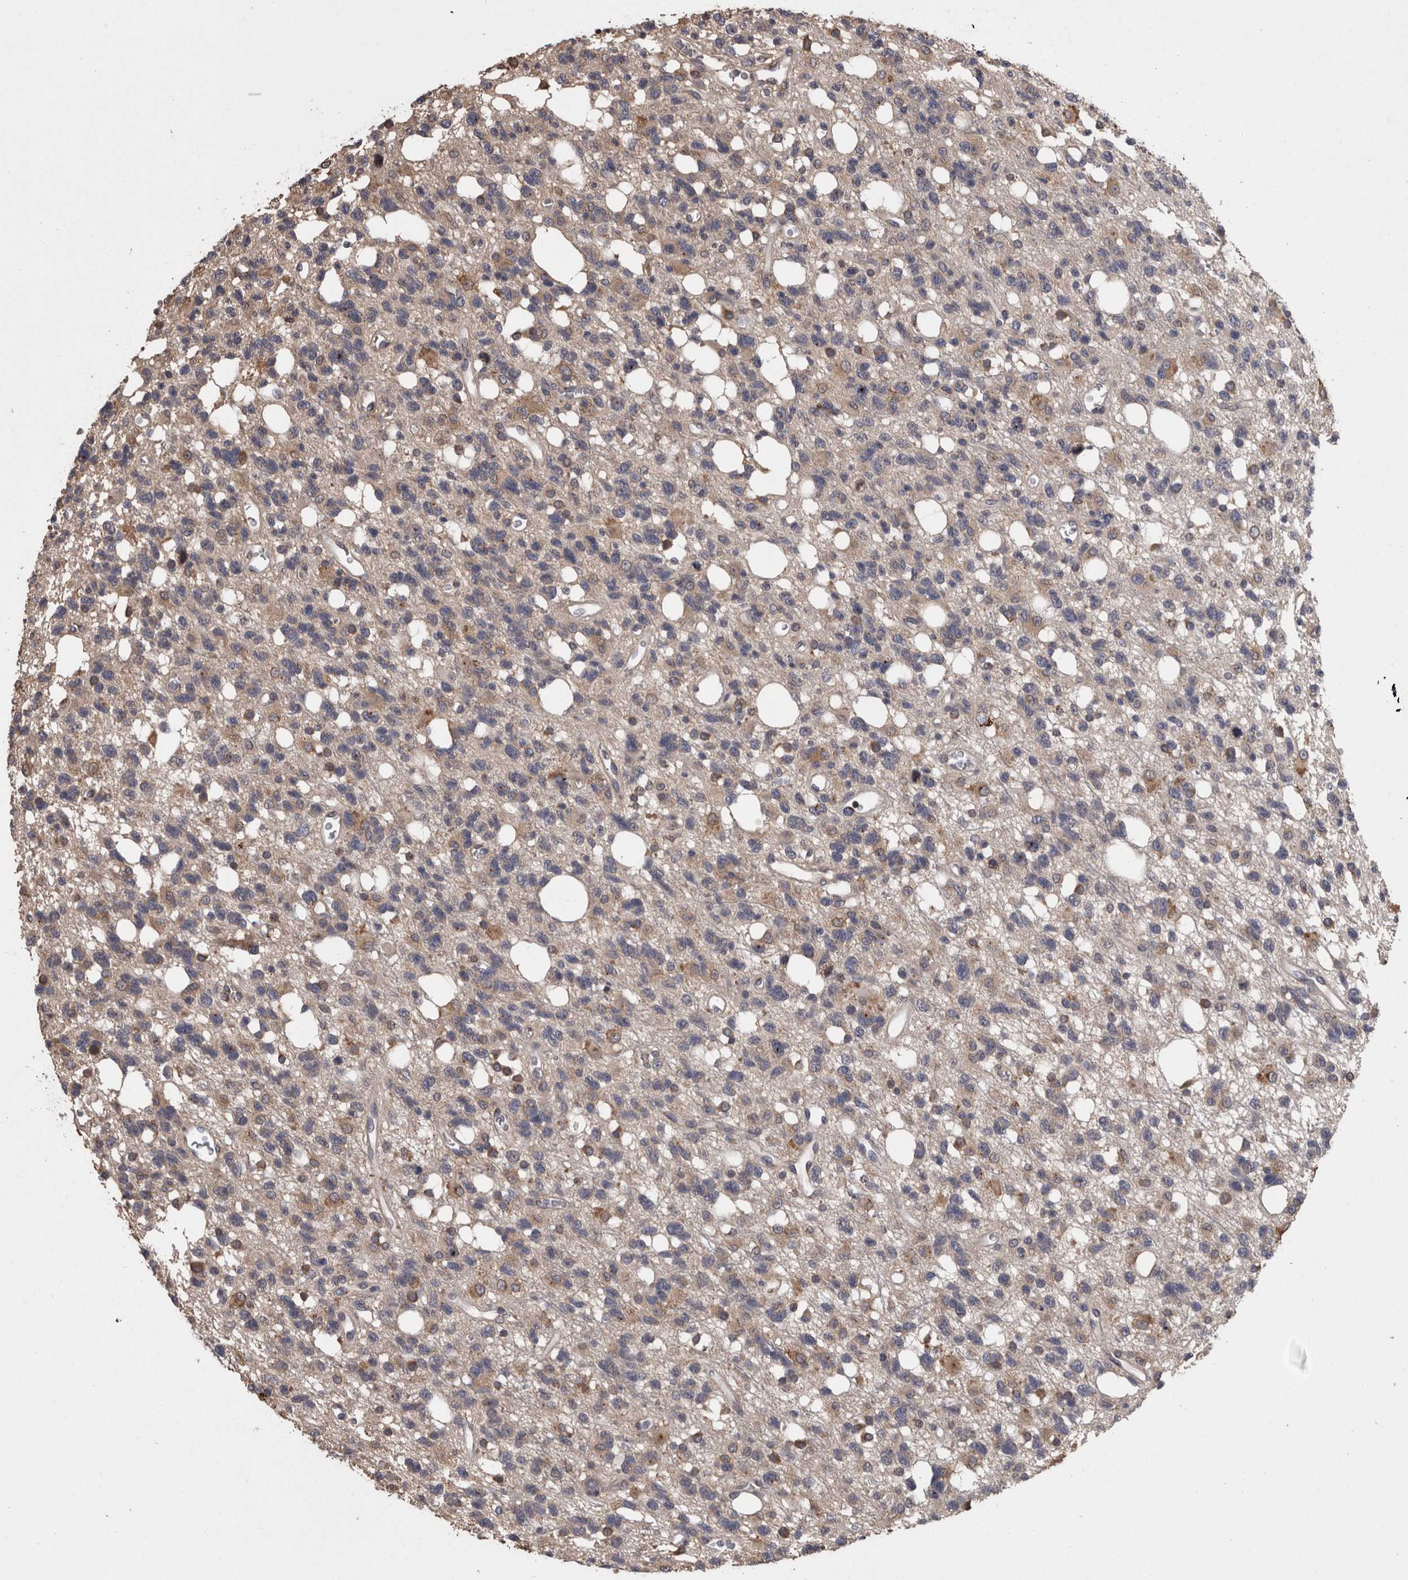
{"staining": {"intensity": "weak", "quantity": "<25%", "location": "cytoplasmic/membranous"}, "tissue": "glioma", "cell_type": "Tumor cells", "image_type": "cancer", "snomed": [{"axis": "morphology", "description": "Glioma, malignant, High grade"}, {"axis": "topography", "description": "Brain"}], "caption": "Protein analysis of glioma shows no significant positivity in tumor cells. The staining was performed using DAB (3,3'-diaminobenzidine) to visualize the protein expression in brown, while the nuclei were stained in blue with hematoxylin (Magnification: 20x).", "gene": "PCM1", "patient": {"sex": "female", "age": 62}}